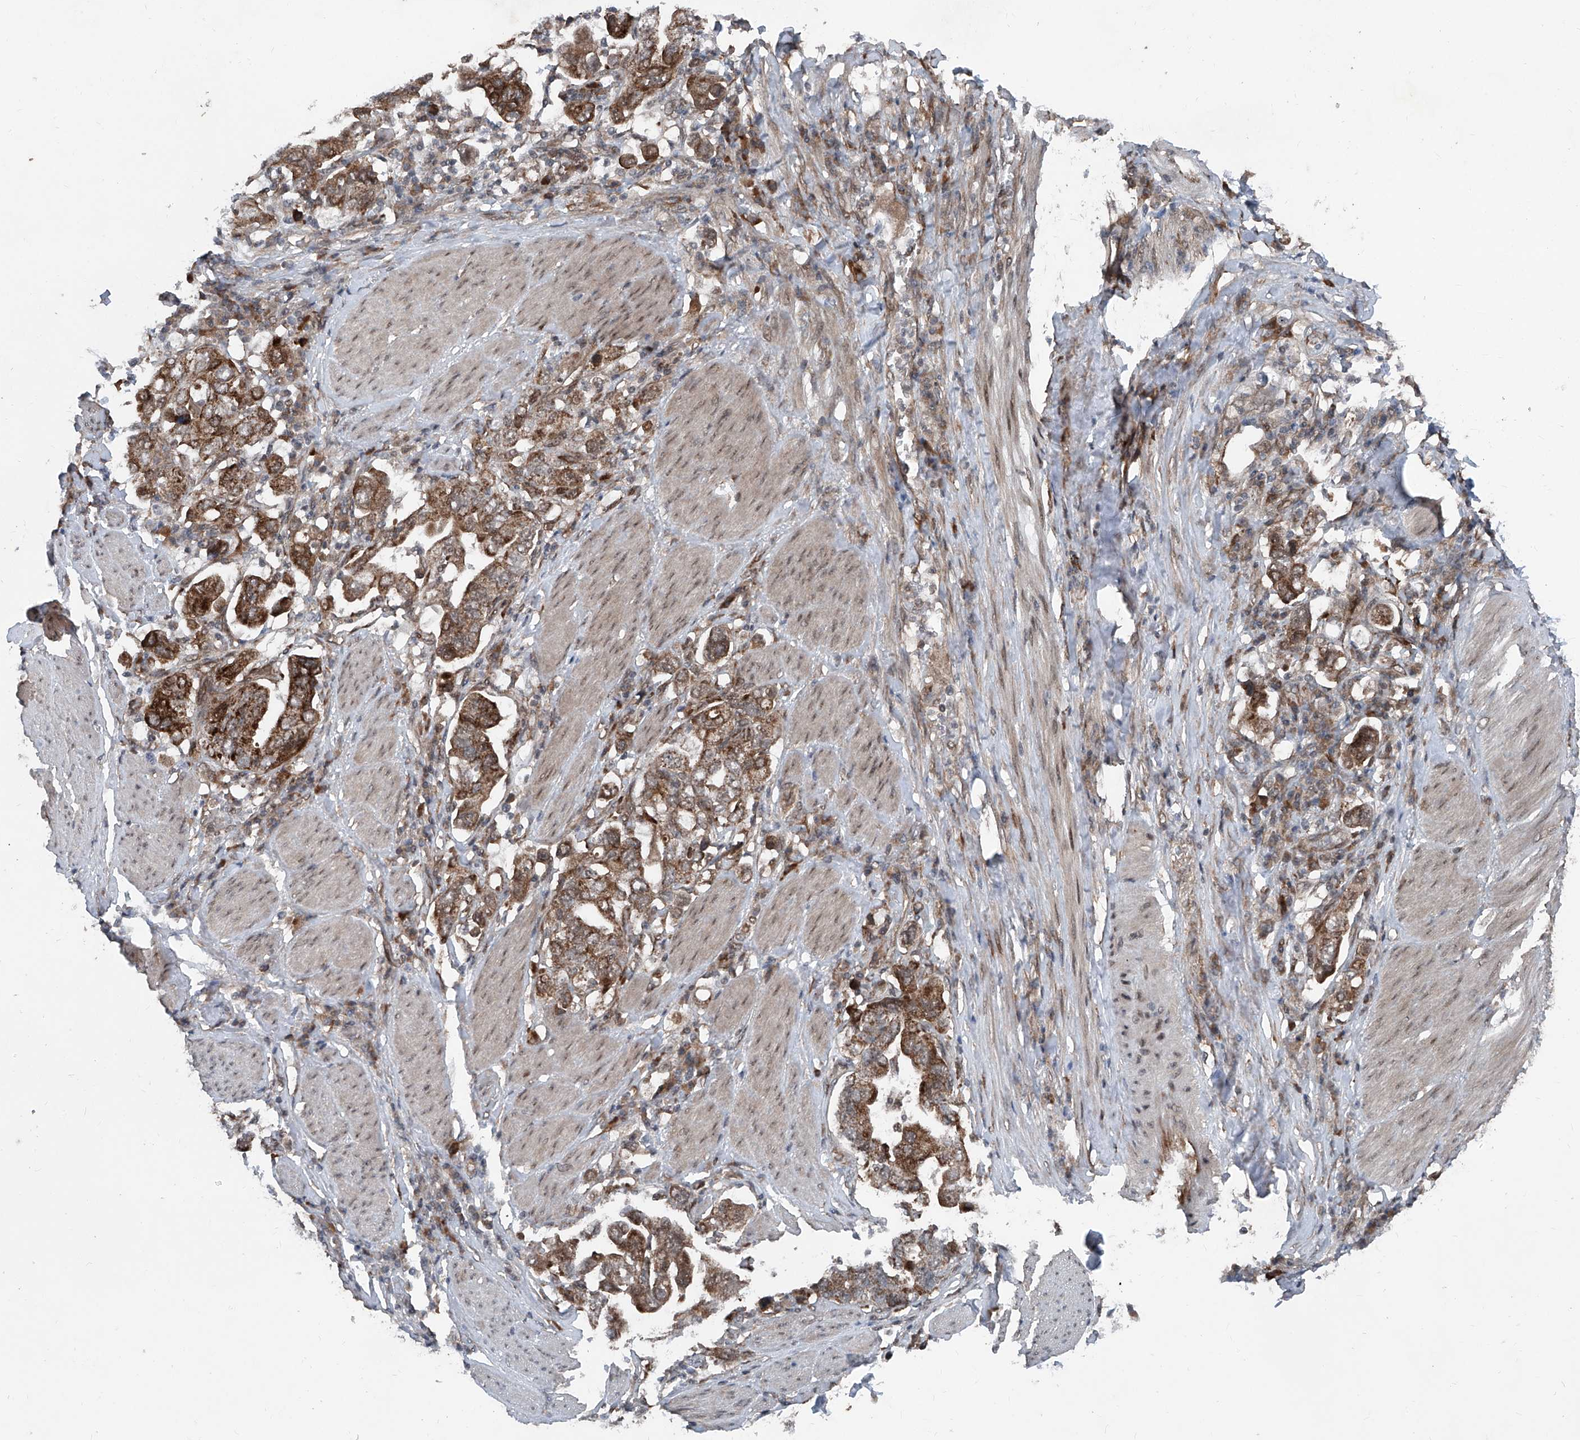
{"staining": {"intensity": "strong", "quantity": ">75%", "location": "cytoplasmic/membranous"}, "tissue": "stomach cancer", "cell_type": "Tumor cells", "image_type": "cancer", "snomed": [{"axis": "morphology", "description": "Adenocarcinoma, NOS"}, {"axis": "topography", "description": "Stomach, upper"}], "caption": "About >75% of tumor cells in stomach adenocarcinoma exhibit strong cytoplasmic/membranous protein expression as visualized by brown immunohistochemical staining.", "gene": "COA7", "patient": {"sex": "male", "age": 62}}